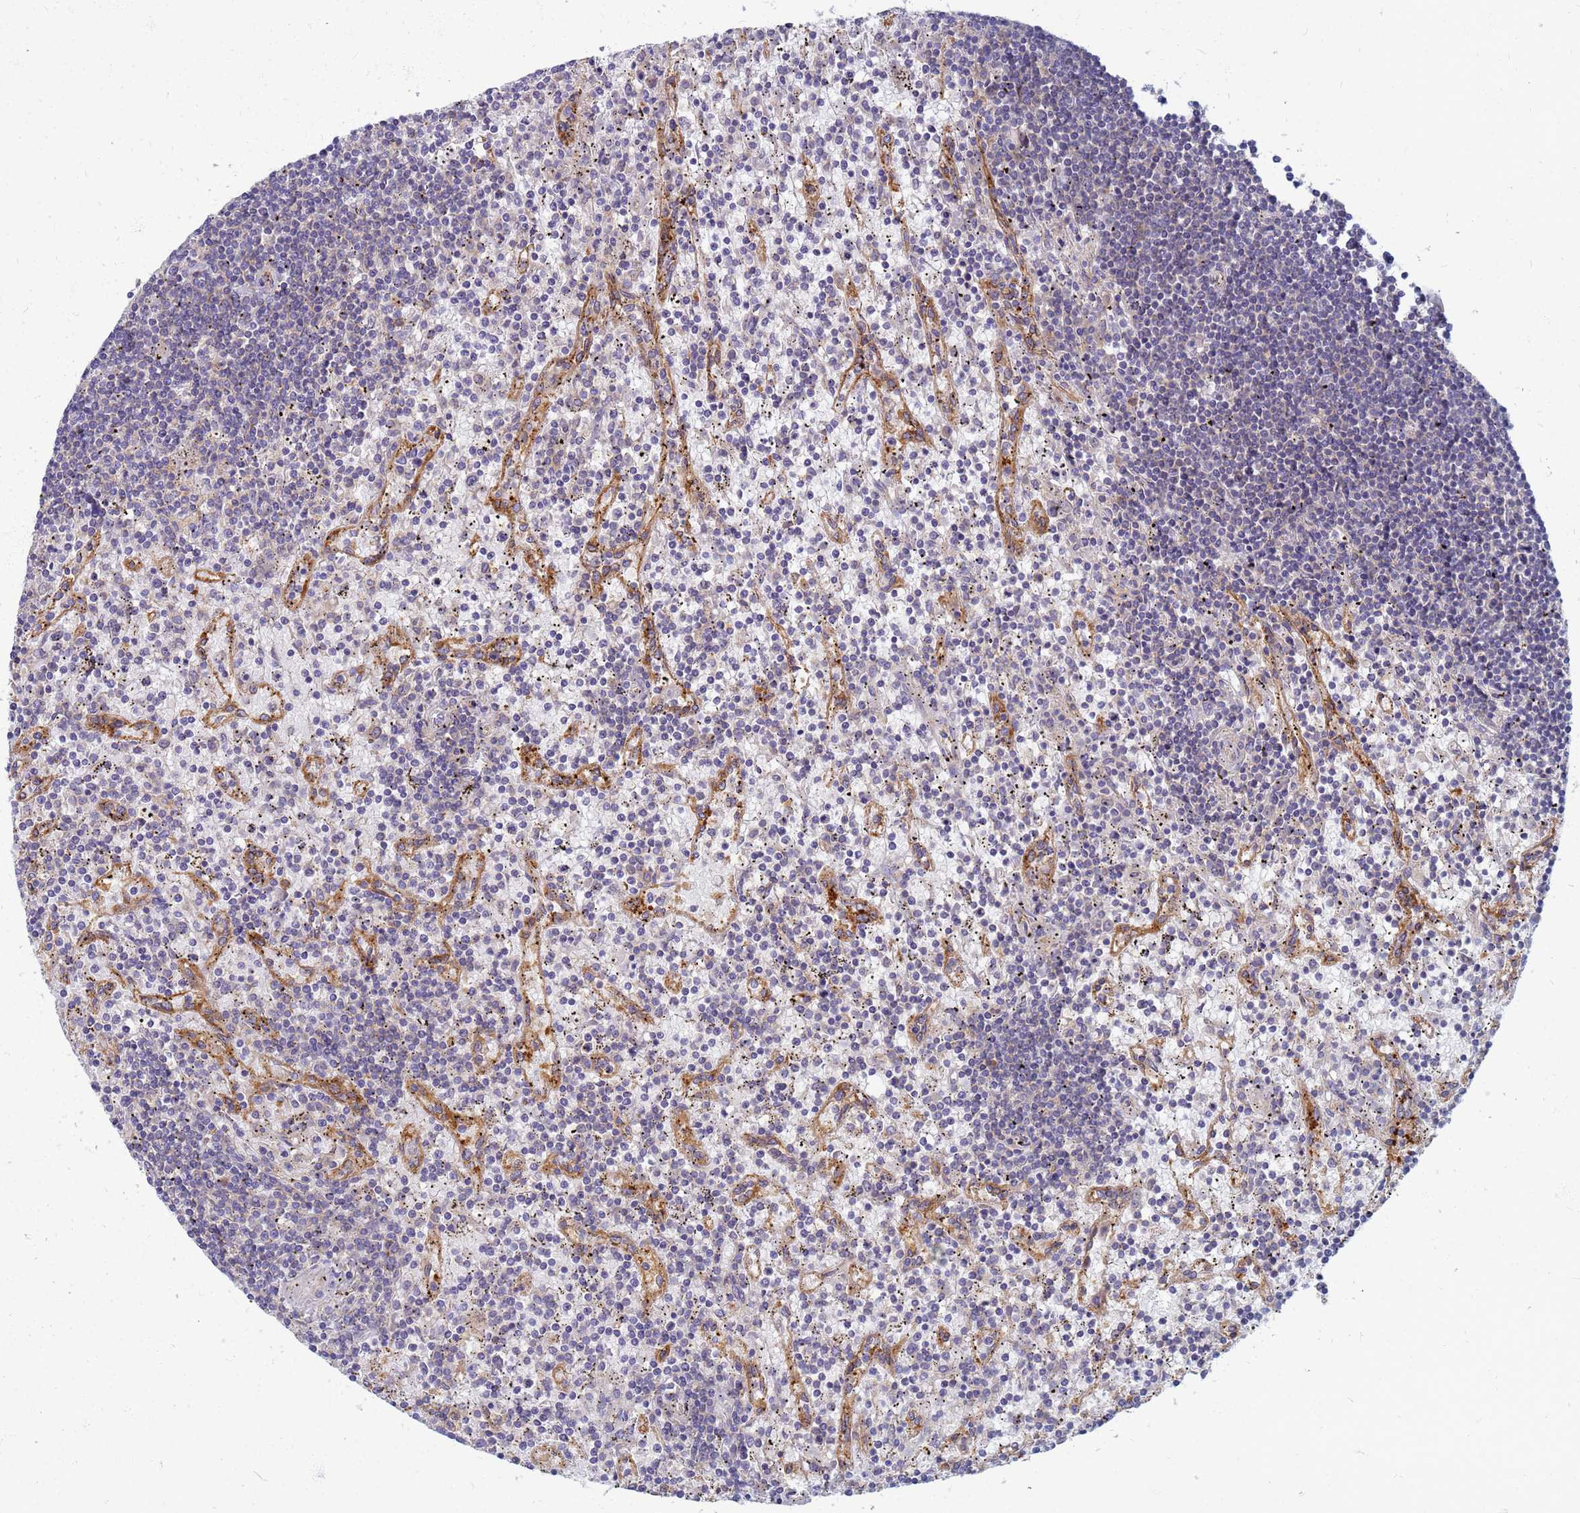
{"staining": {"intensity": "negative", "quantity": "none", "location": "none"}, "tissue": "lymphoma", "cell_type": "Tumor cells", "image_type": "cancer", "snomed": [{"axis": "morphology", "description": "Malignant lymphoma, non-Hodgkin's type, Low grade"}, {"axis": "topography", "description": "Spleen"}], "caption": "IHC image of lymphoma stained for a protein (brown), which exhibits no expression in tumor cells. Nuclei are stained in blue.", "gene": "EEA1", "patient": {"sex": "male", "age": 76}}